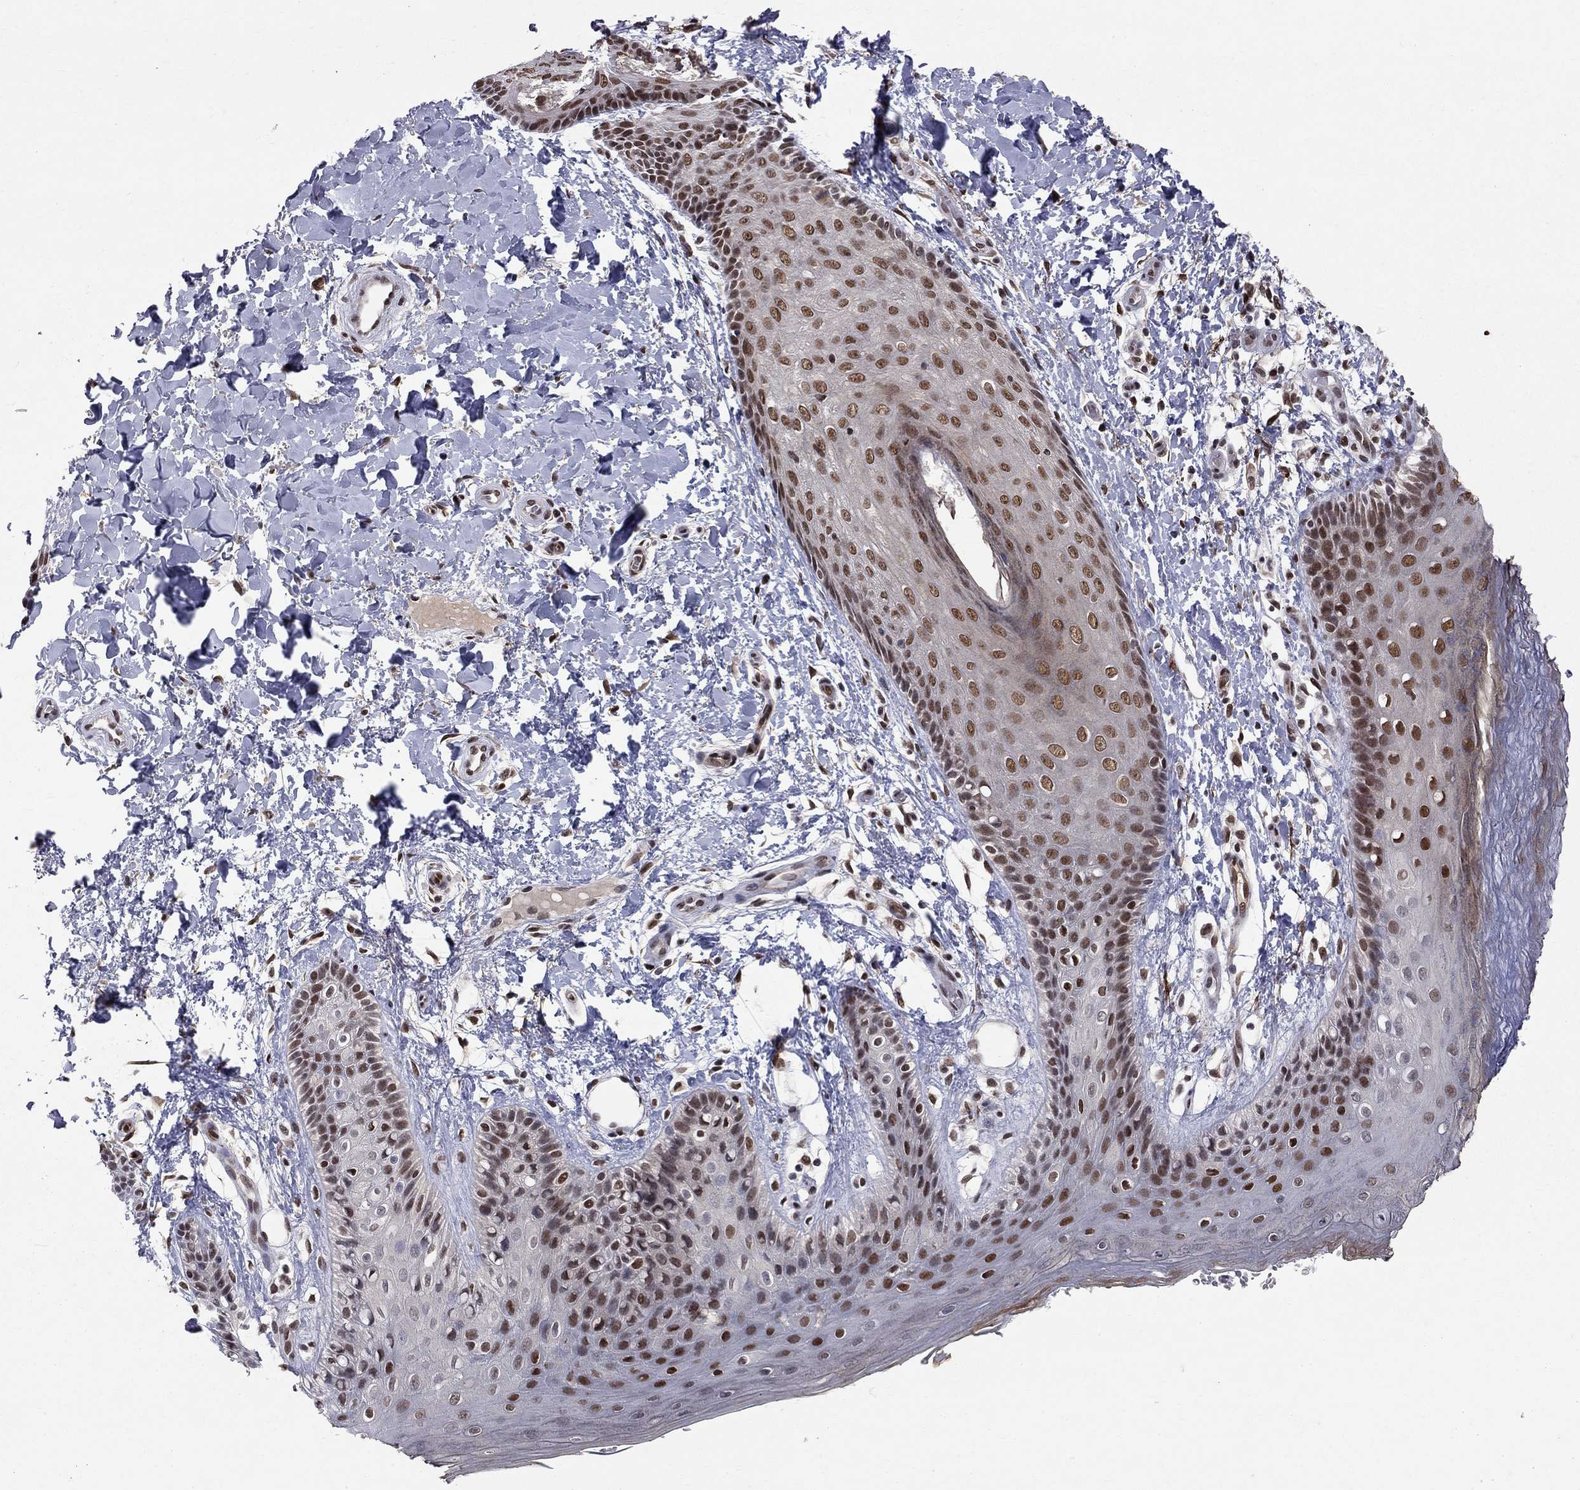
{"staining": {"intensity": "strong", "quantity": ">75%", "location": "nuclear"}, "tissue": "skin", "cell_type": "Epidermal cells", "image_type": "normal", "snomed": [{"axis": "morphology", "description": "Normal tissue, NOS"}, {"axis": "topography", "description": "Anal"}], "caption": "Skin stained for a protein (brown) shows strong nuclear positive expression in about >75% of epidermal cells.", "gene": "SAP30L", "patient": {"sex": "male", "age": 36}}